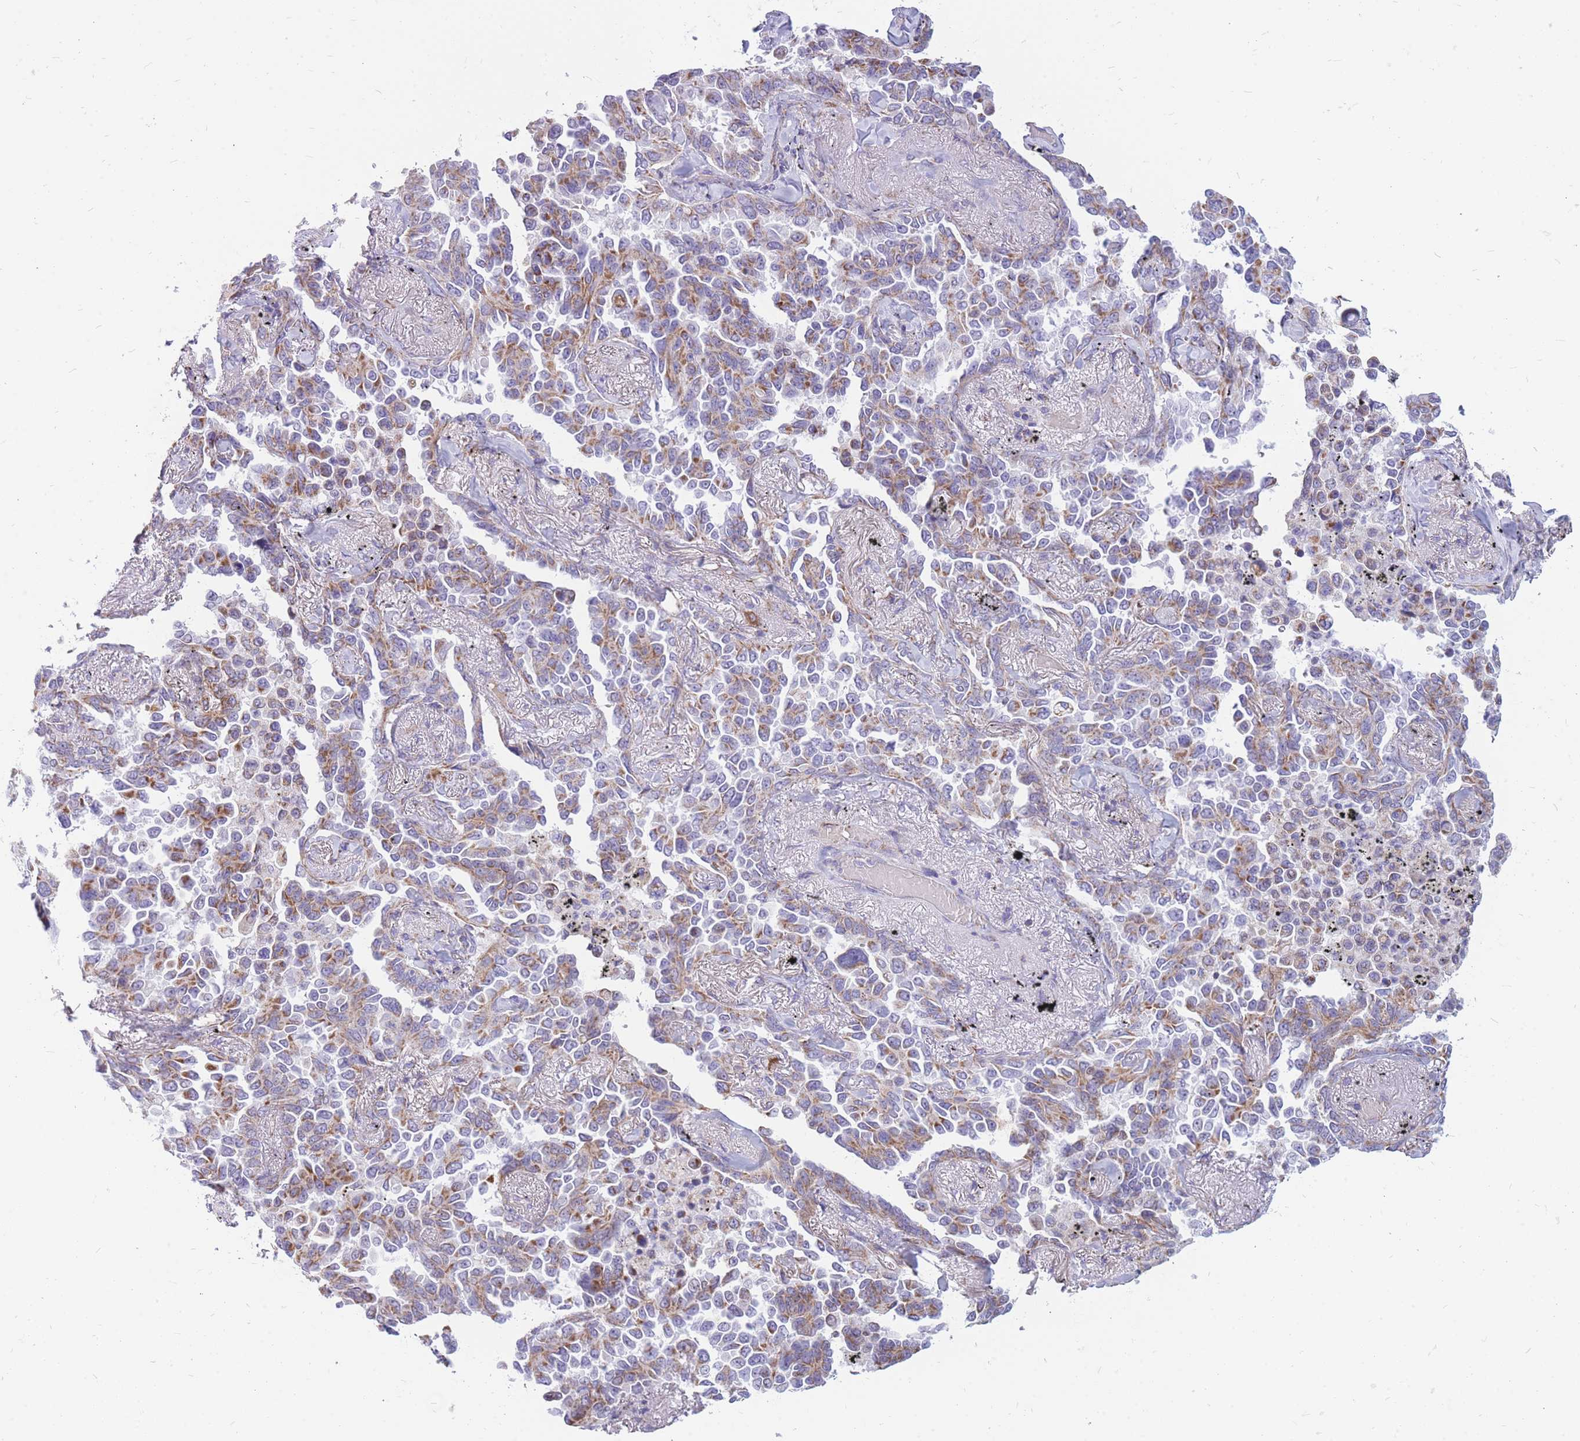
{"staining": {"intensity": "moderate", "quantity": "25%-75%", "location": "cytoplasmic/membranous"}, "tissue": "lung cancer", "cell_type": "Tumor cells", "image_type": "cancer", "snomed": [{"axis": "morphology", "description": "Adenocarcinoma, NOS"}, {"axis": "topography", "description": "Lung"}], "caption": "A brown stain highlights moderate cytoplasmic/membranous expression of a protein in human adenocarcinoma (lung) tumor cells. Immunohistochemistry stains the protein of interest in brown and the nuclei are stained blue.", "gene": "PCSK1", "patient": {"sex": "female", "age": 67}}